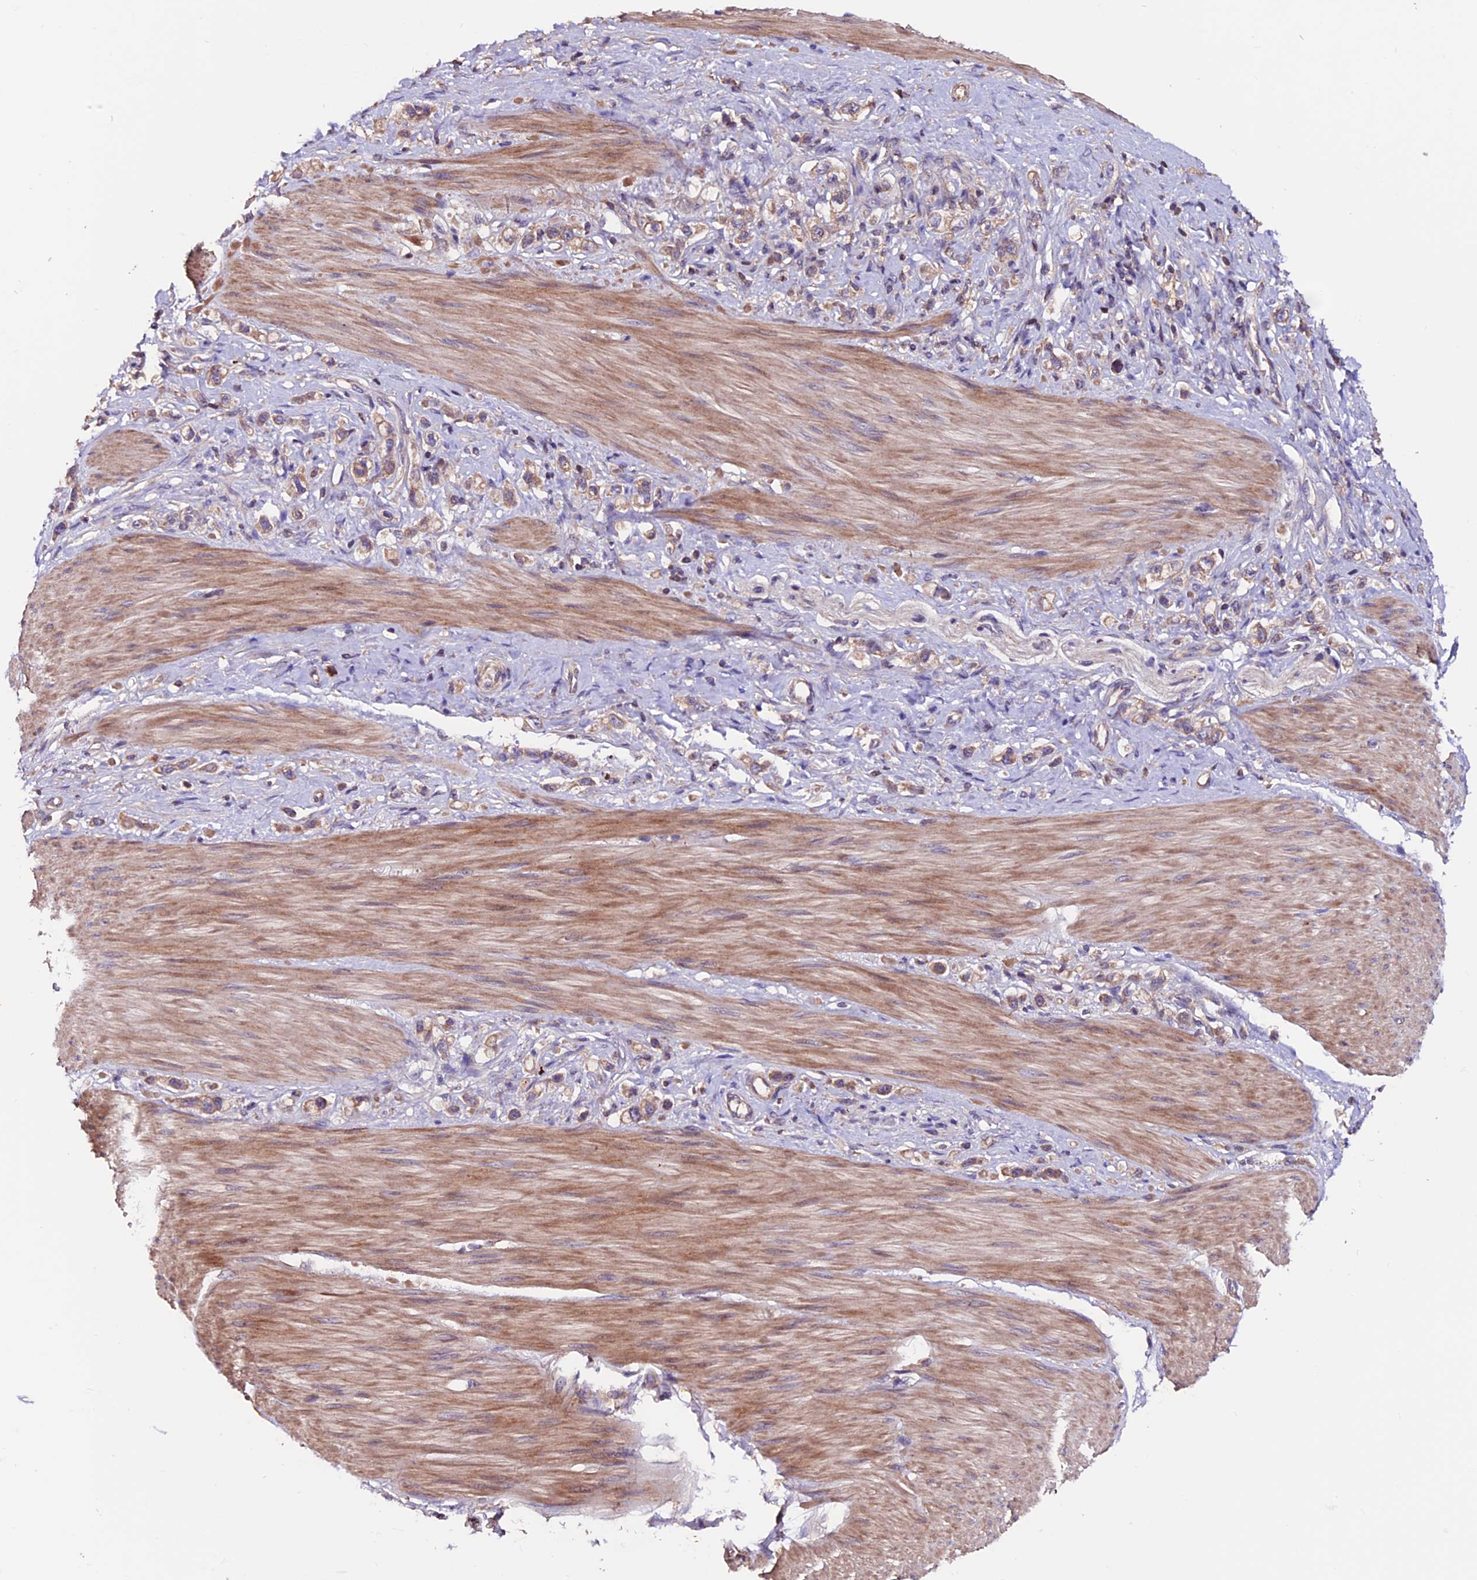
{"staining": {"intensity": "weak", "quantity": "25%-75%", "location": "cytoplasmic/membranous"}, "tissue": "stomach cancer", "cell_type": "Tumor cells", "image_type": "cancer", "snomed": [{"axis": "morphology", "description": "Adenocarcinoma, NOS"}, {"axis": "topography", "description": "Stomach"}], "caption": "There is low levels of weak cytoplasmic/membranous positivity in tumor cells of stomach adenocarcinoma, as demonstrated by immunohistochemical staining (brown color).", "gene": "ZNF598", "patient": {"sex": "female", "age": 65}}